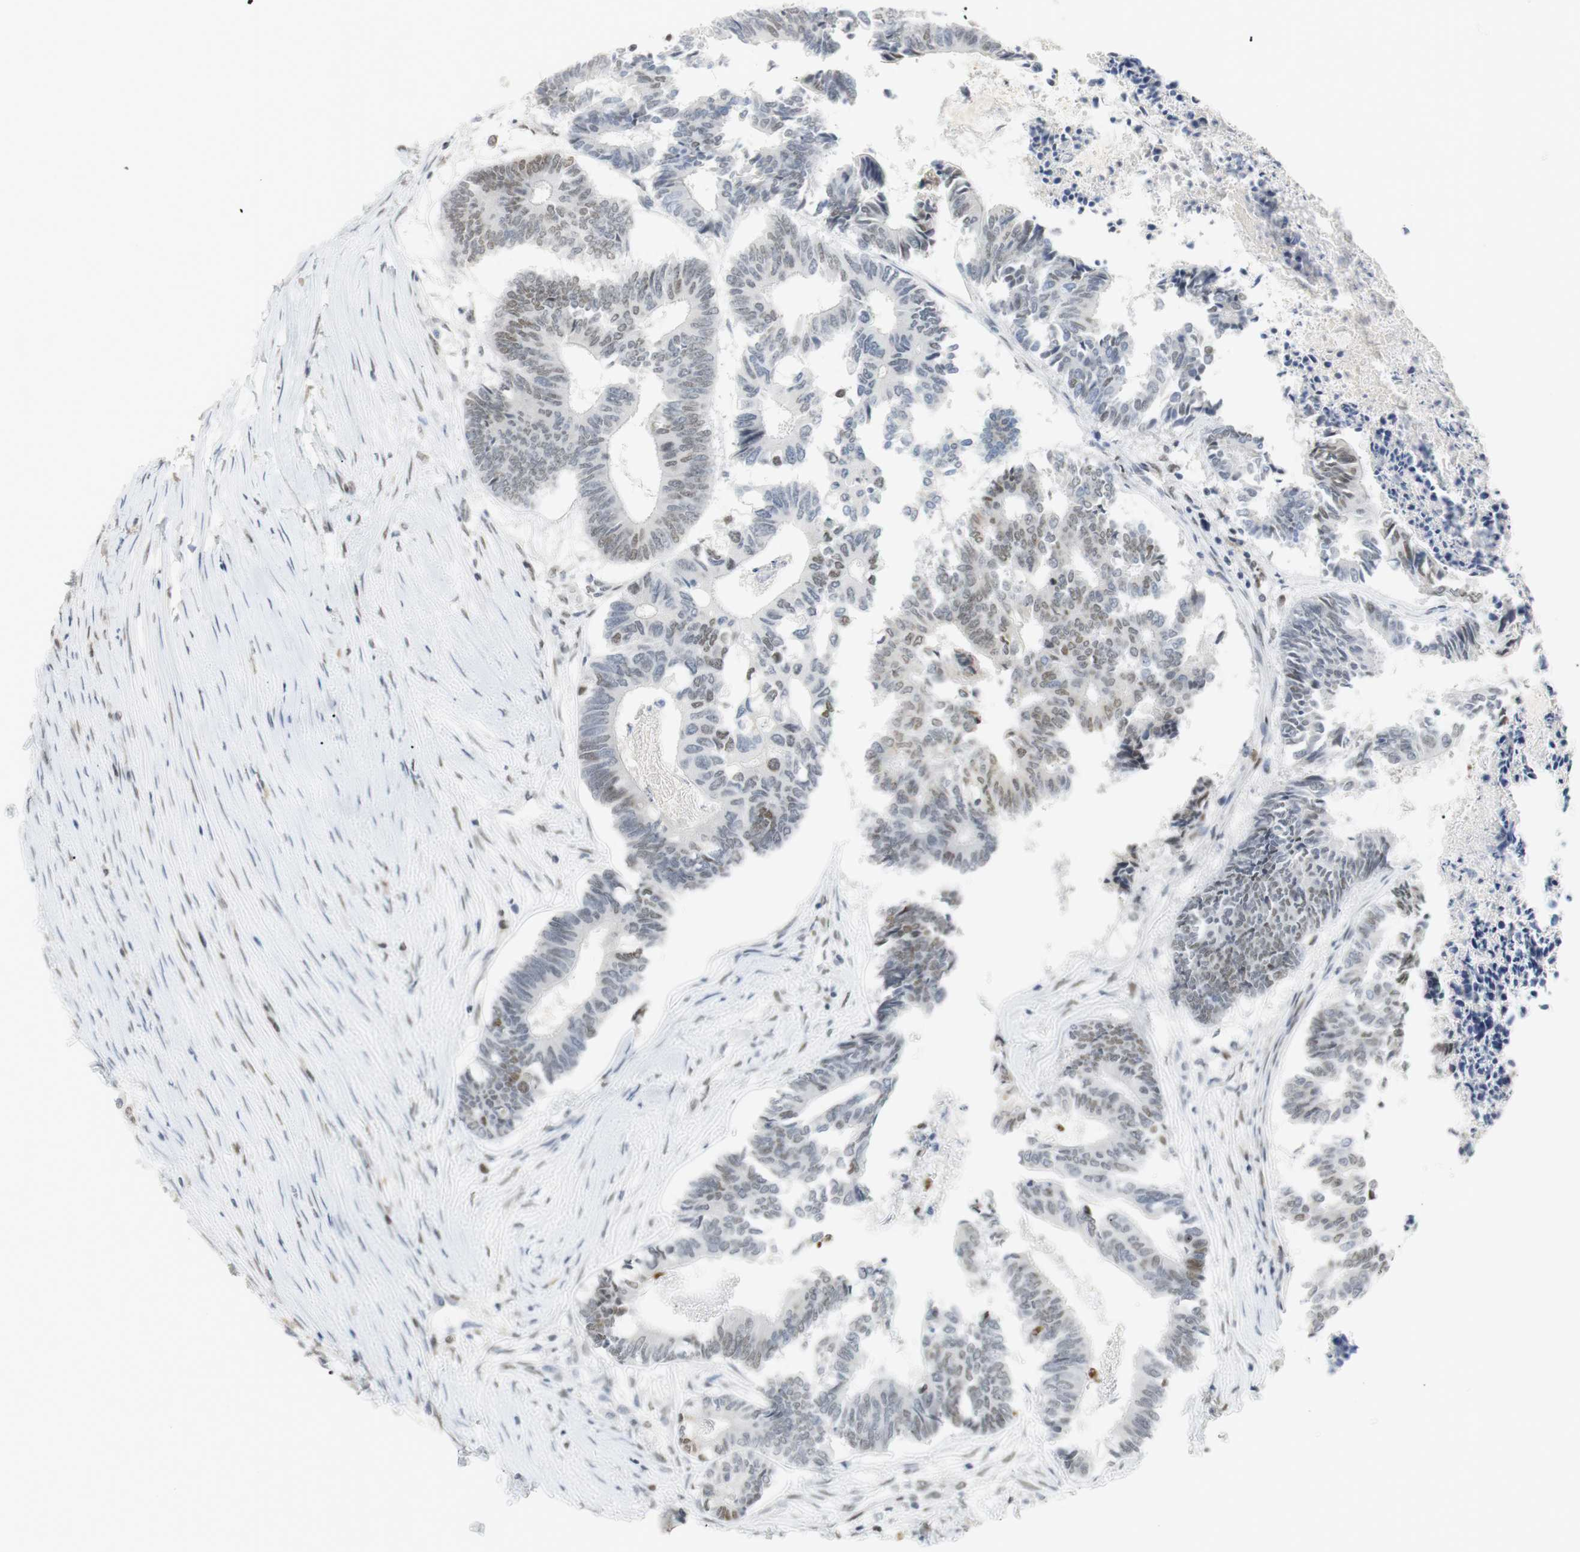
{"staining": {"intensity": "weak", "quantity": "<25%", "location": "nuclear"}, "tissue": "colorectal cancer", "cell_type": "Tumor cells", "image_type": "cancer", "snomed": [{"axis": "morphology", "description": "Adenocarcinoma, NOS"}, {"axis": "topography", "description": "Rectum"}], "caption": "Tumor cells show no significant staining in colorectal cancer.", "gene": "BMI1", "patient": {"sex": "male", "age": 63}}